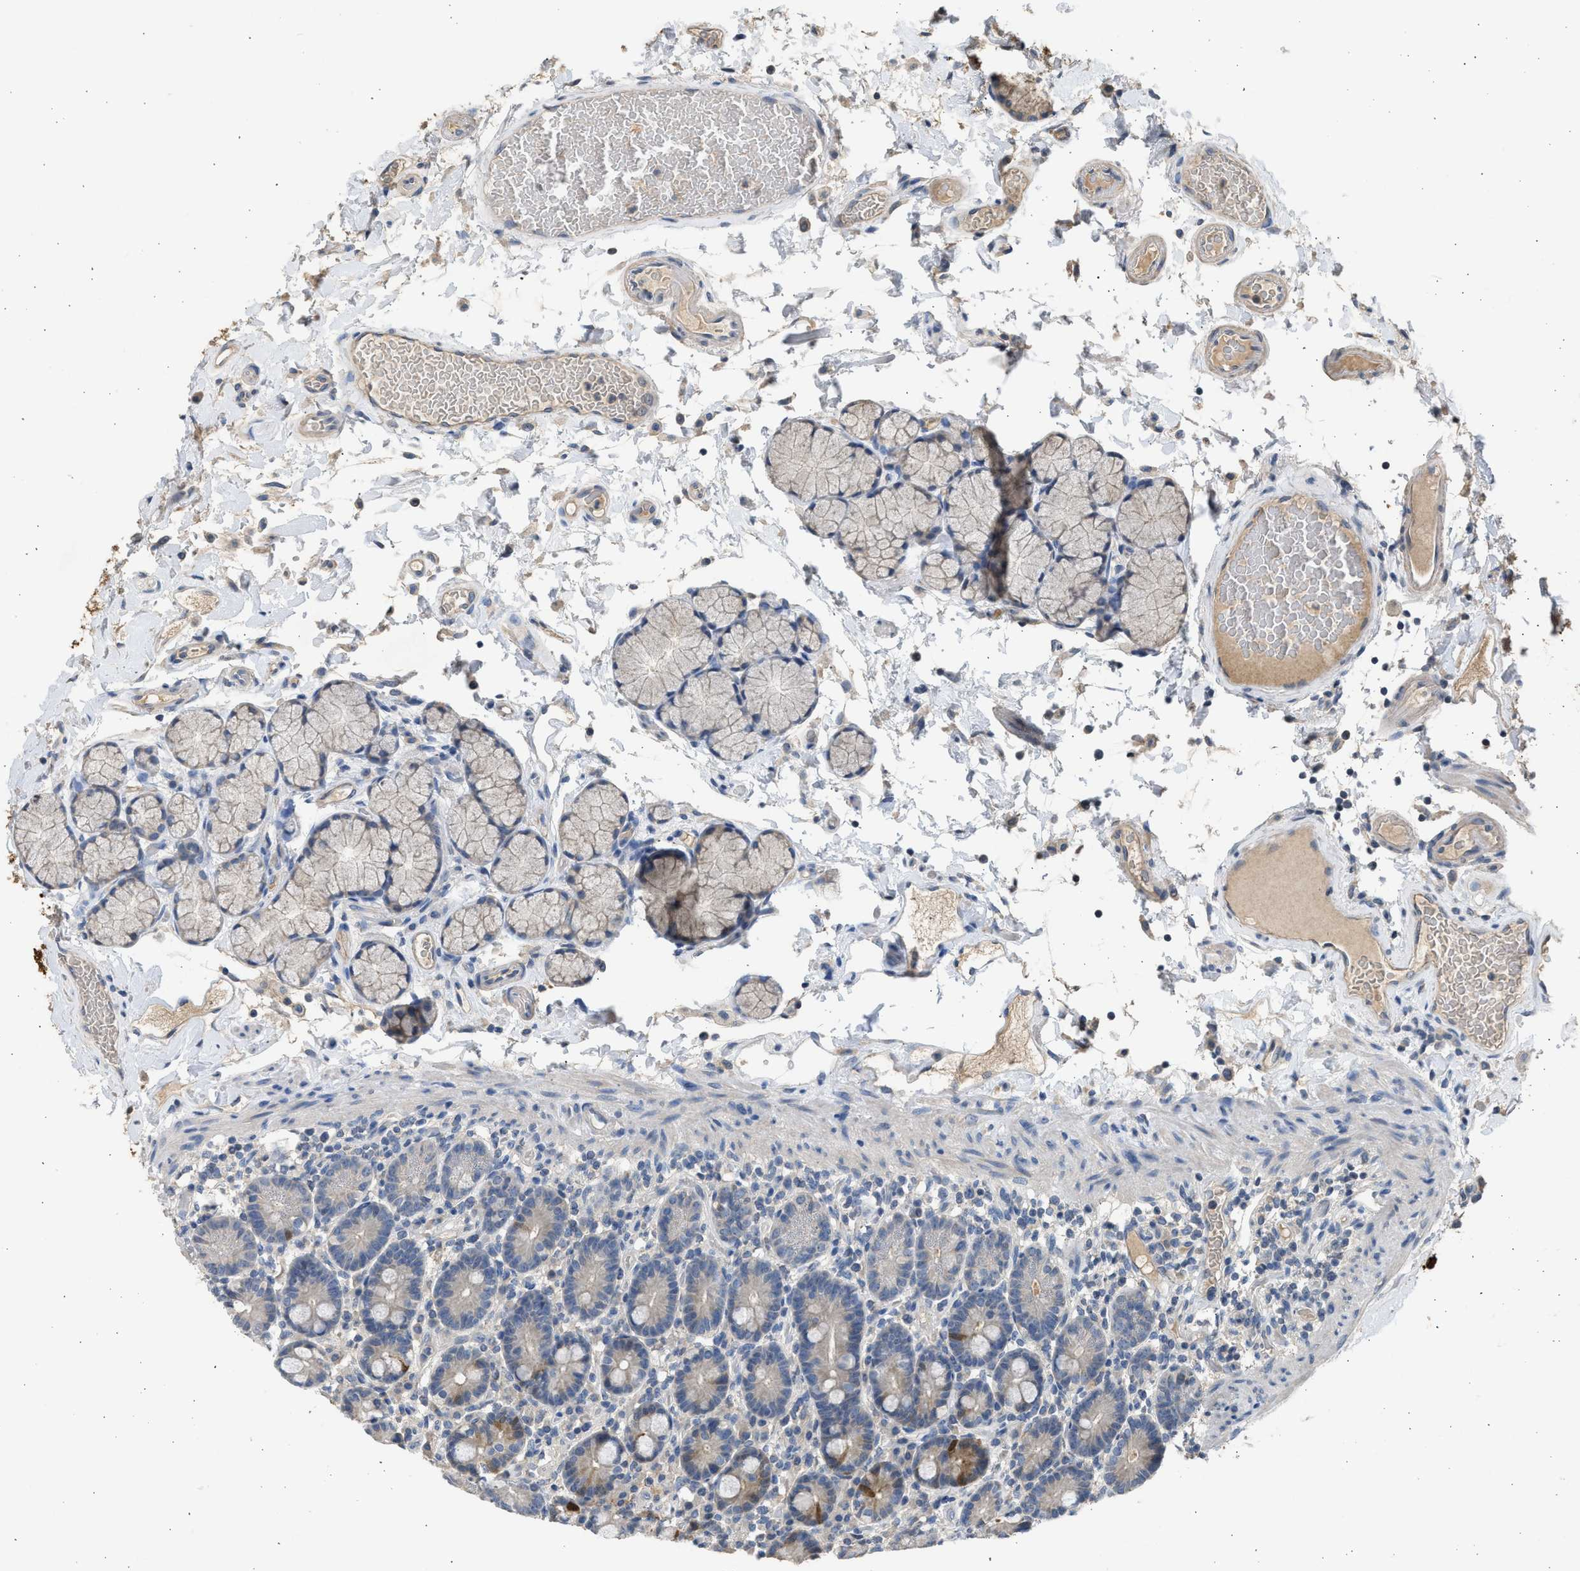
{"staining": {"intensity": "strong", "quantity": "25%-75%", "location": "cytoplasmic/membranous"}, "tissue": "duodenum", "cell_type": "Glandular cells", "image_type": "normal", "snomed": [{"axis": "morphology", "description": "Normal tissue, NOS"}, {"axis": "topography", "description": "Small intestine, NOS"}], "caption": "Immunohistochemical staining of unremarkable duodenum displays high levels of strong cytoplasmic/membranous expression in about 25%-75% of glandular cells. (brown staining indicates protein expression, while blue staining denotes nuclei).", "gene": "SULT2A1", "patient": {"sex": "female", "age": 71}}